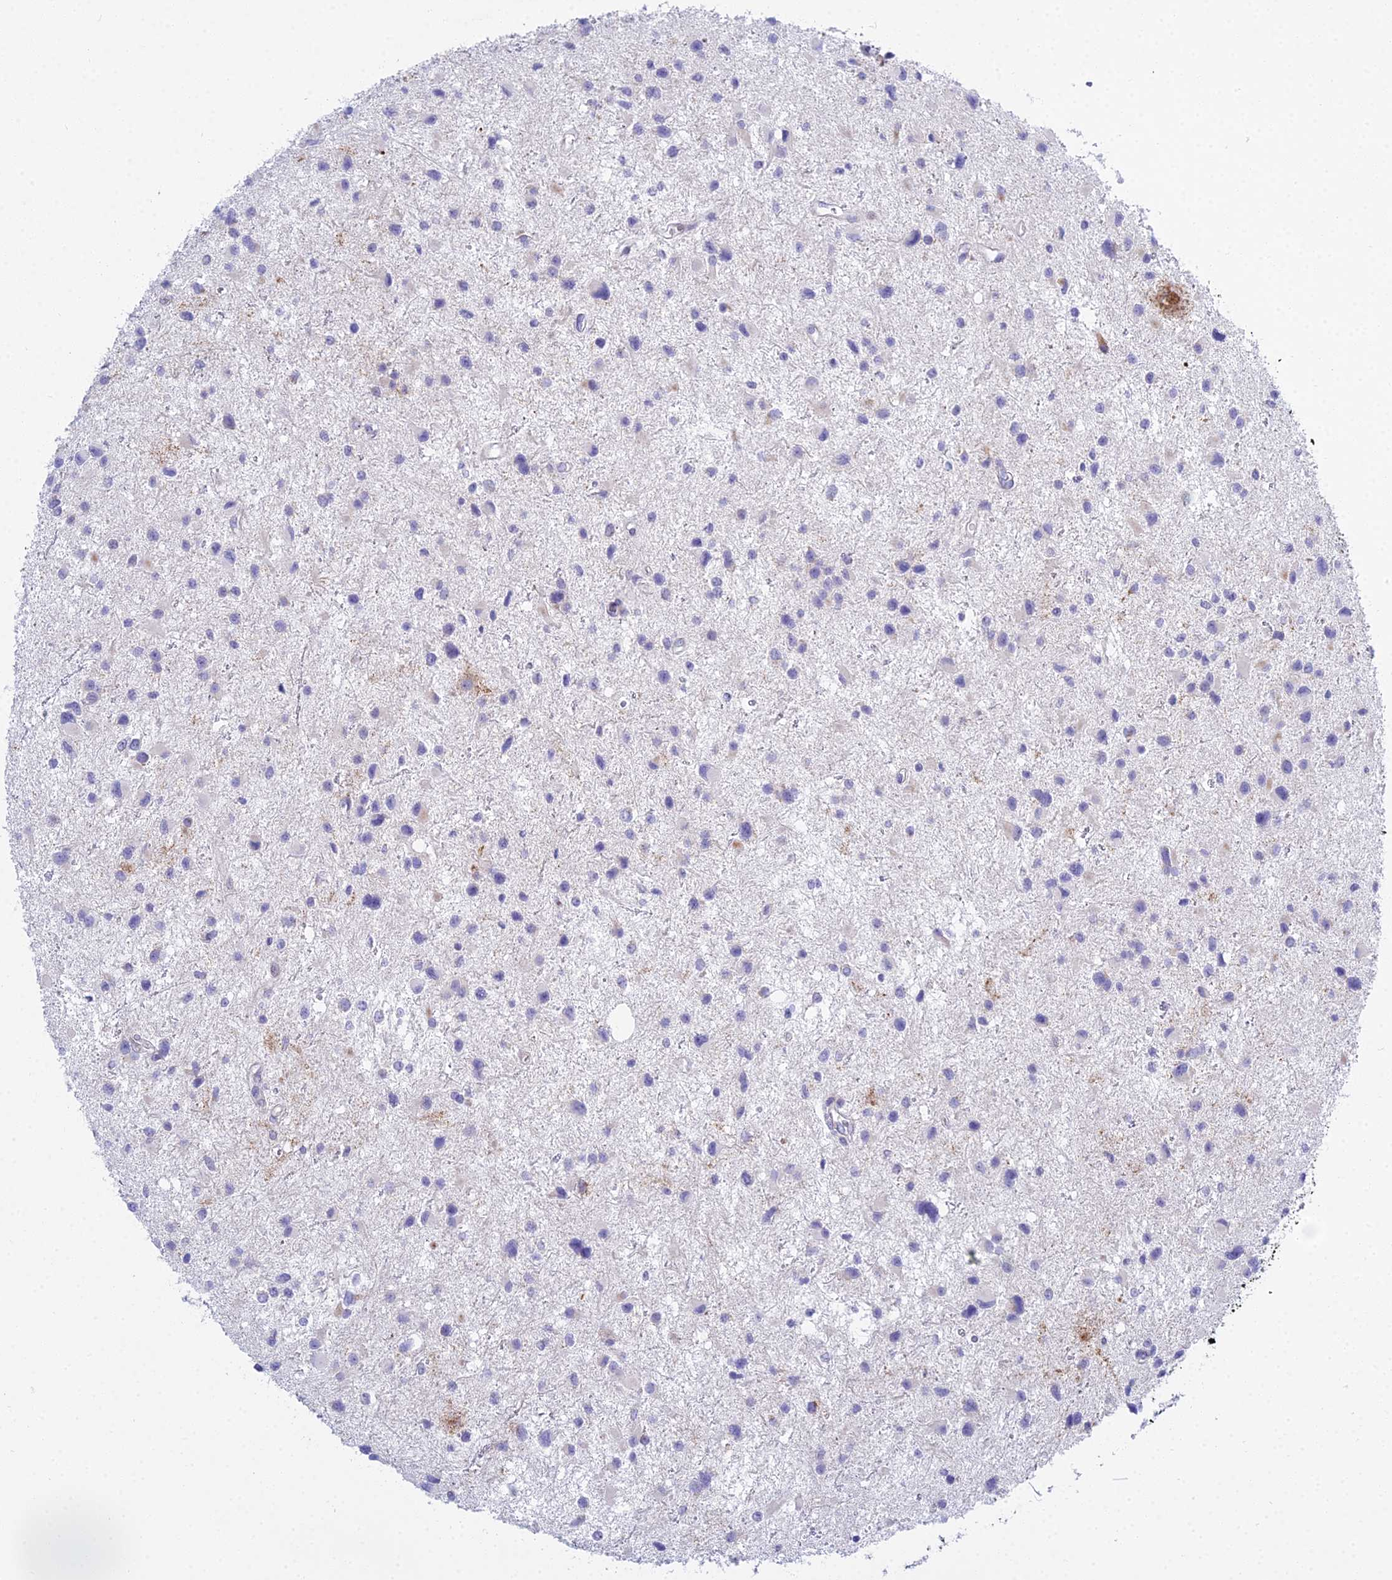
{"staining": {"intensity": "negative", "quantity": "none", "location": "none"}, "tissue": "glioma", "cell_type": "Tumor cells", "image_type": "cancer", "snomed": [{"axis": "morphology", "description": "Glioma, malignant, Low grade"}, {"axis": "topography", "description": "Brain"}], "caption": "Tumor cells show no significant expression in malignant low-grade glioma.", "gene": "PRR13", "patient": {"sex": "female", "age": 32}}